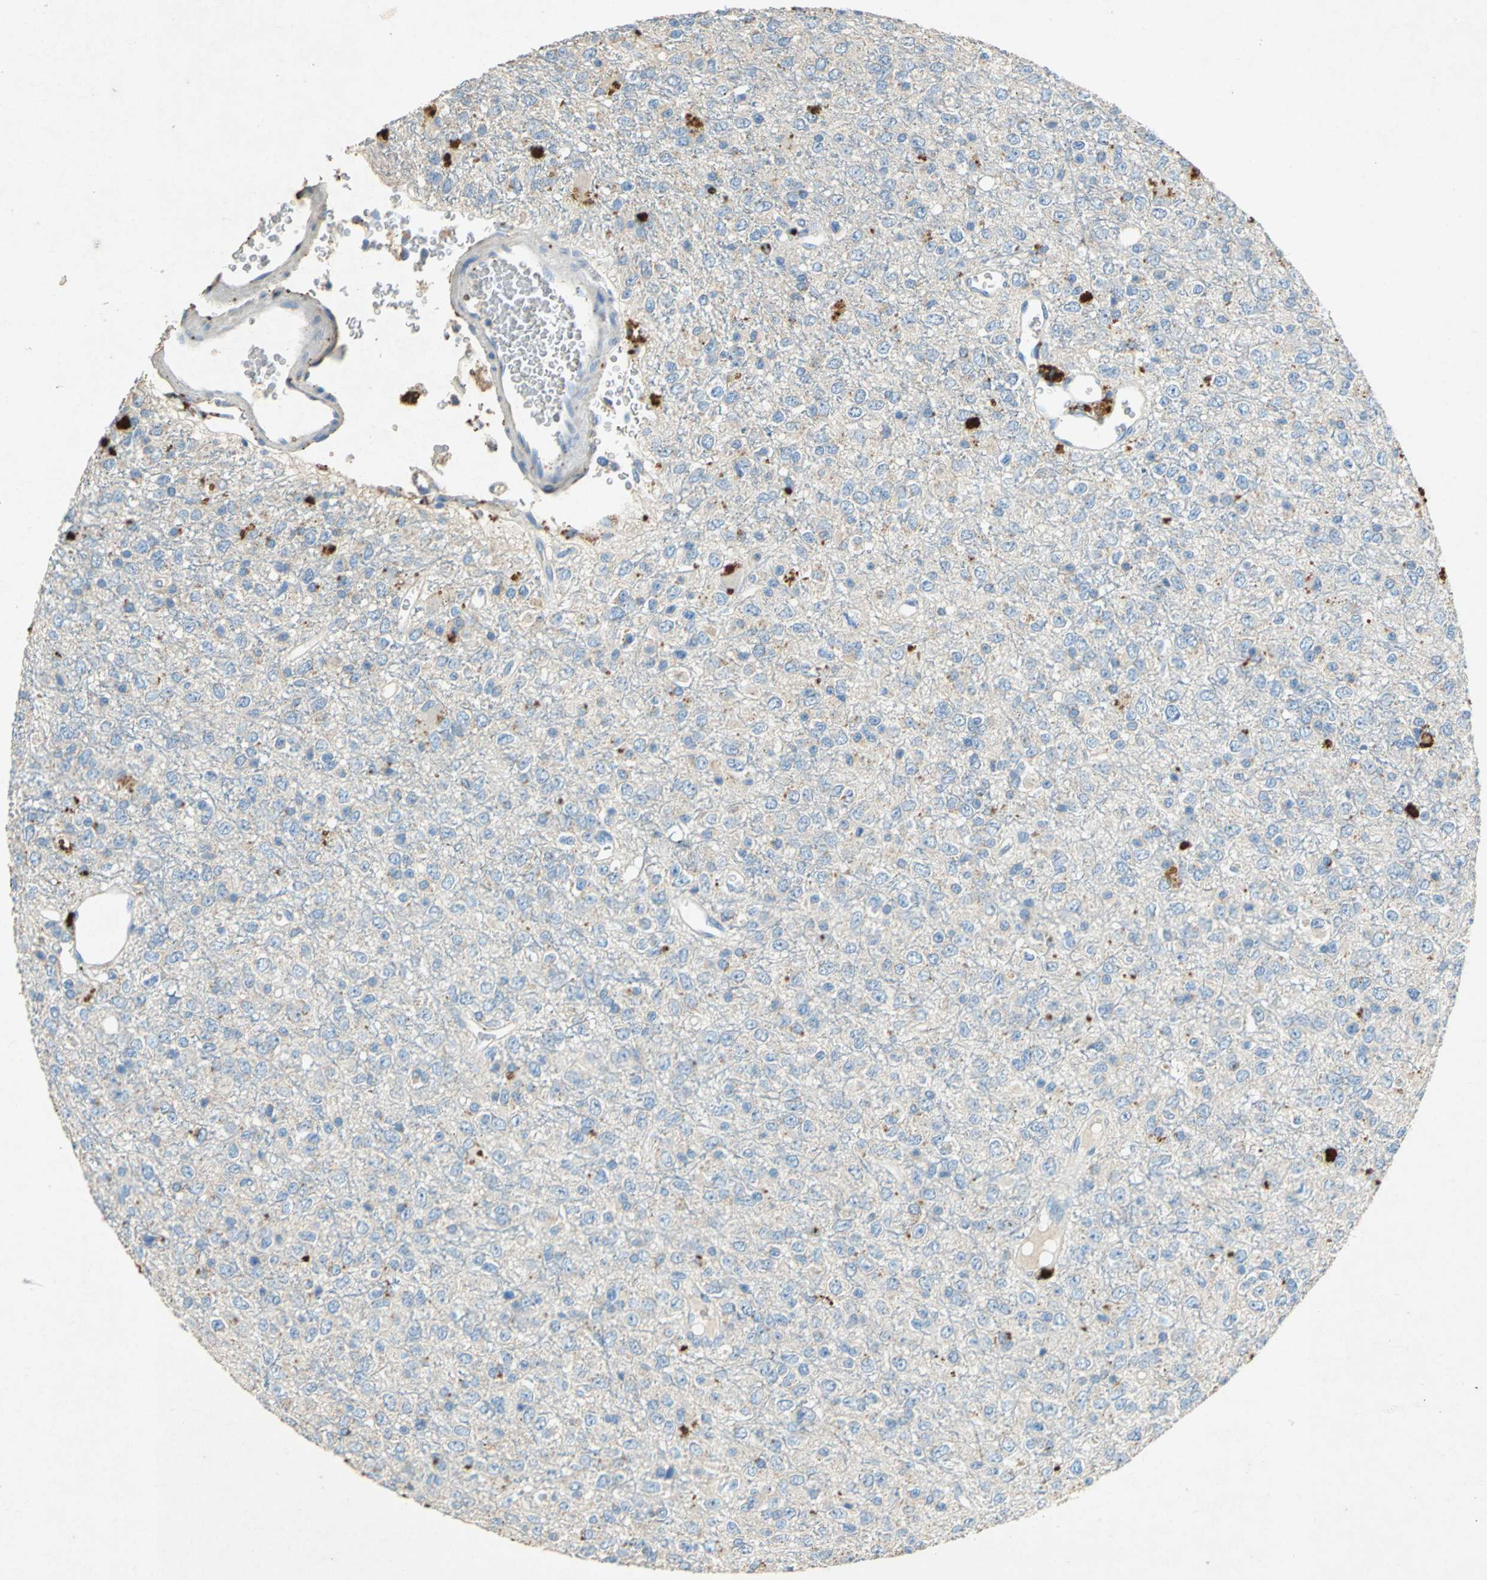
{"staining": {"intensity": "weak", "quantity": ">75%", "location": "cytoplasmic/membranous"}, "tissue": "glioma", "cell_type": "Tumor cells", "image_type": "cancer", "snomed": [{"axis": "morphology", "description": "Glioma, malignant, High grade"}, {"axis": "topography", "description": "pancreas cauda"}], "caption": "IHC staining of malignant glioma (high-grade), which demonstrates low levels of weak cytoplasmic/membranous positivity in approximately >75% of tumor cells indicating weak cytoplasmic/membranous protein staining. The staining was performed using DAB (3,3'-diaminobenzidine) (brown) for protein detection and nuclei were counterstained in hematoxylin (blue).", "gene": "ADAMTS5", "patient": {"sex": "male", "age": 60}}